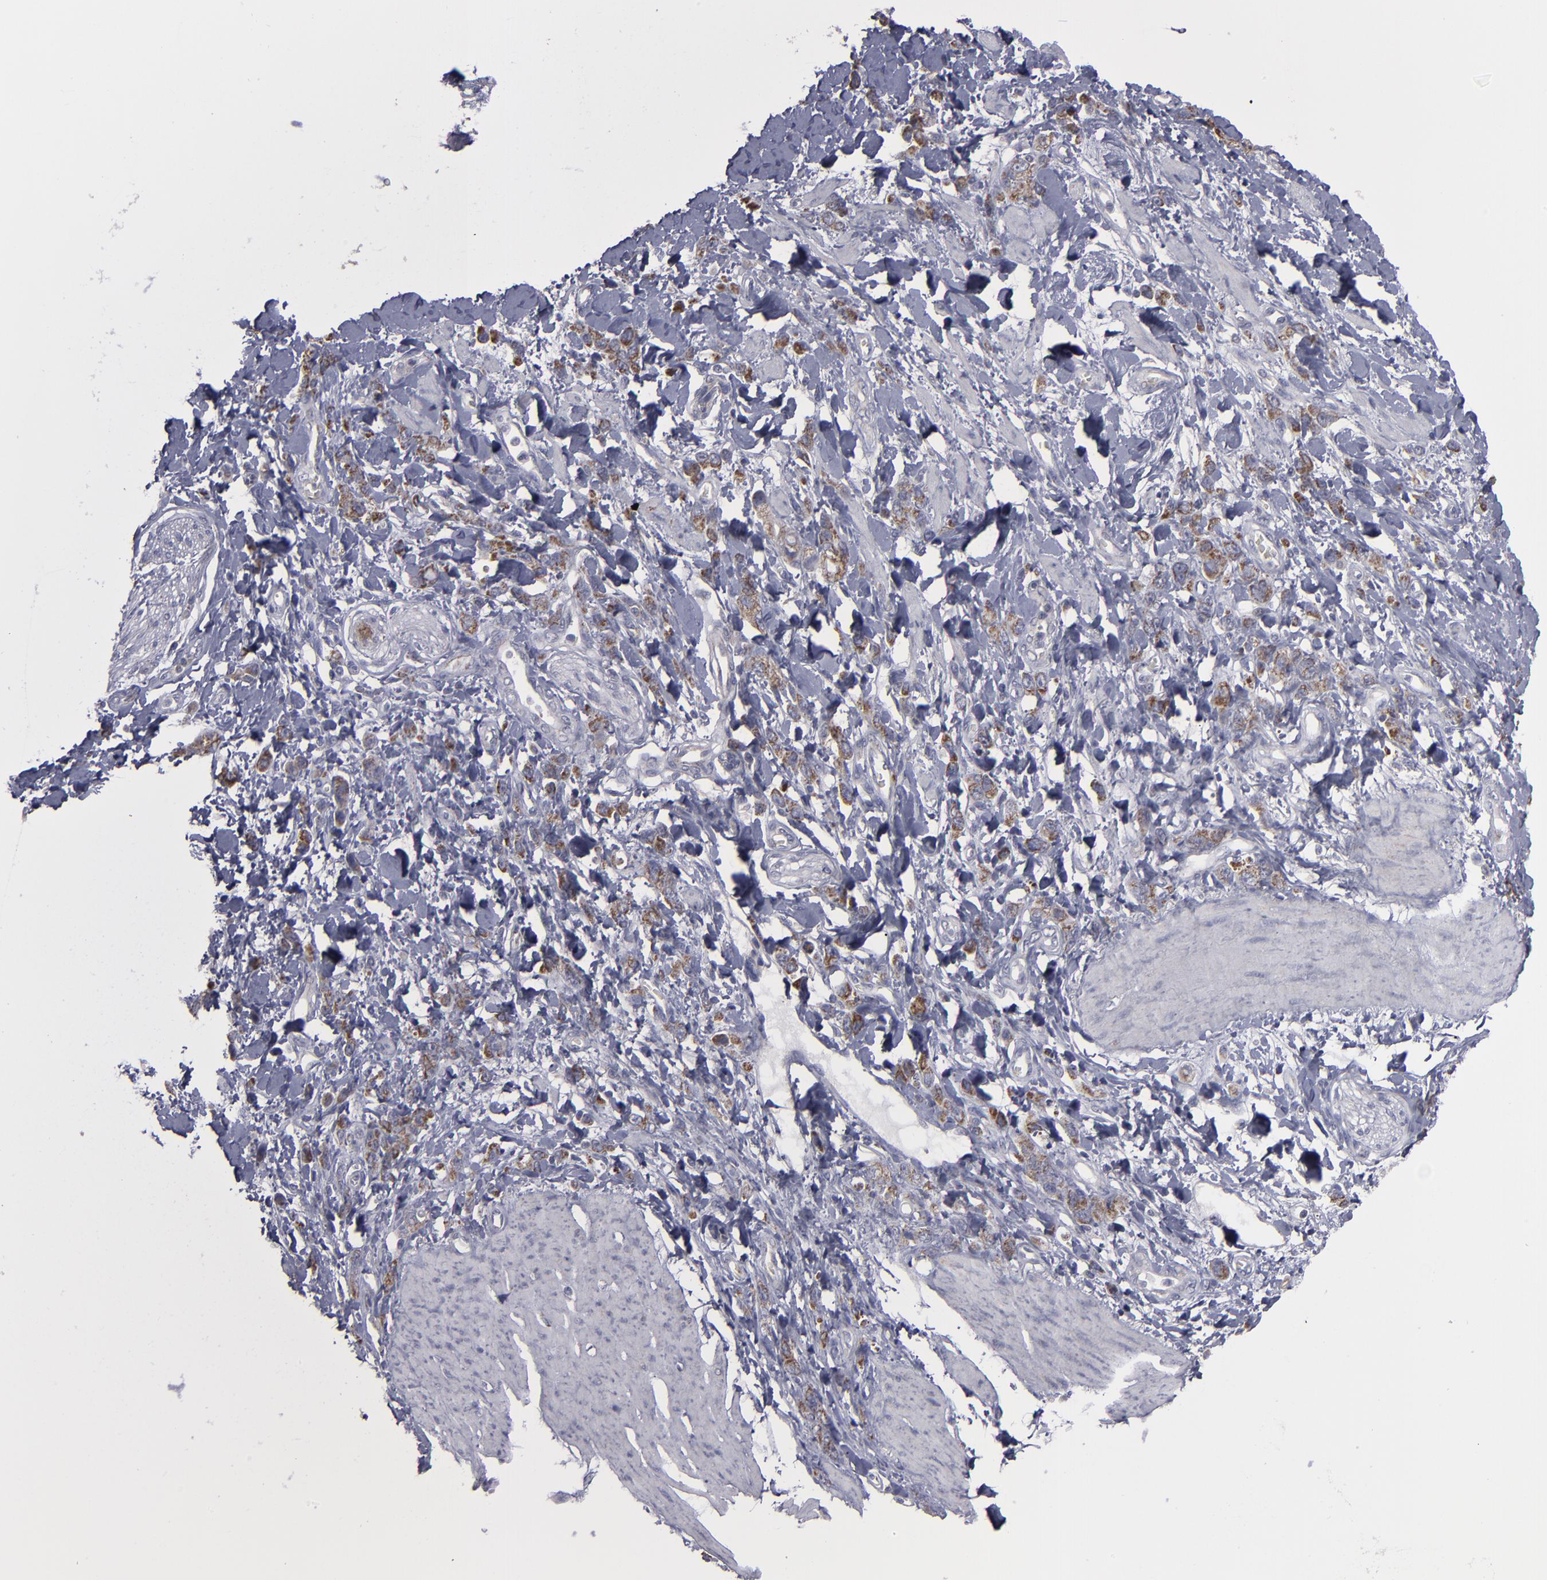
{"staining": {"intensity": "moderate", "quantity": ">75%", "location": "cytoplasmic/membranous"}, "tissue": "stomach cancer", "cell_type": "Tumor cells", "image_type": "cancer", "snomed": [{"axis": "morphology", "description": "Normal tissue, NOS"}, {"axis": "morphology", "description": "Adenocarcinoma, NOS"}, {"axis": "topography", "description": "Stomach"}], "caption": "Immunohistochemical staining of human stomach cancer exhibits medium levels of moderate cytoplasmic/membranous positivity in about >75% of tumor cells.", "gene": "MYOM2", "patient": {"sex": "male", "age": 82}}